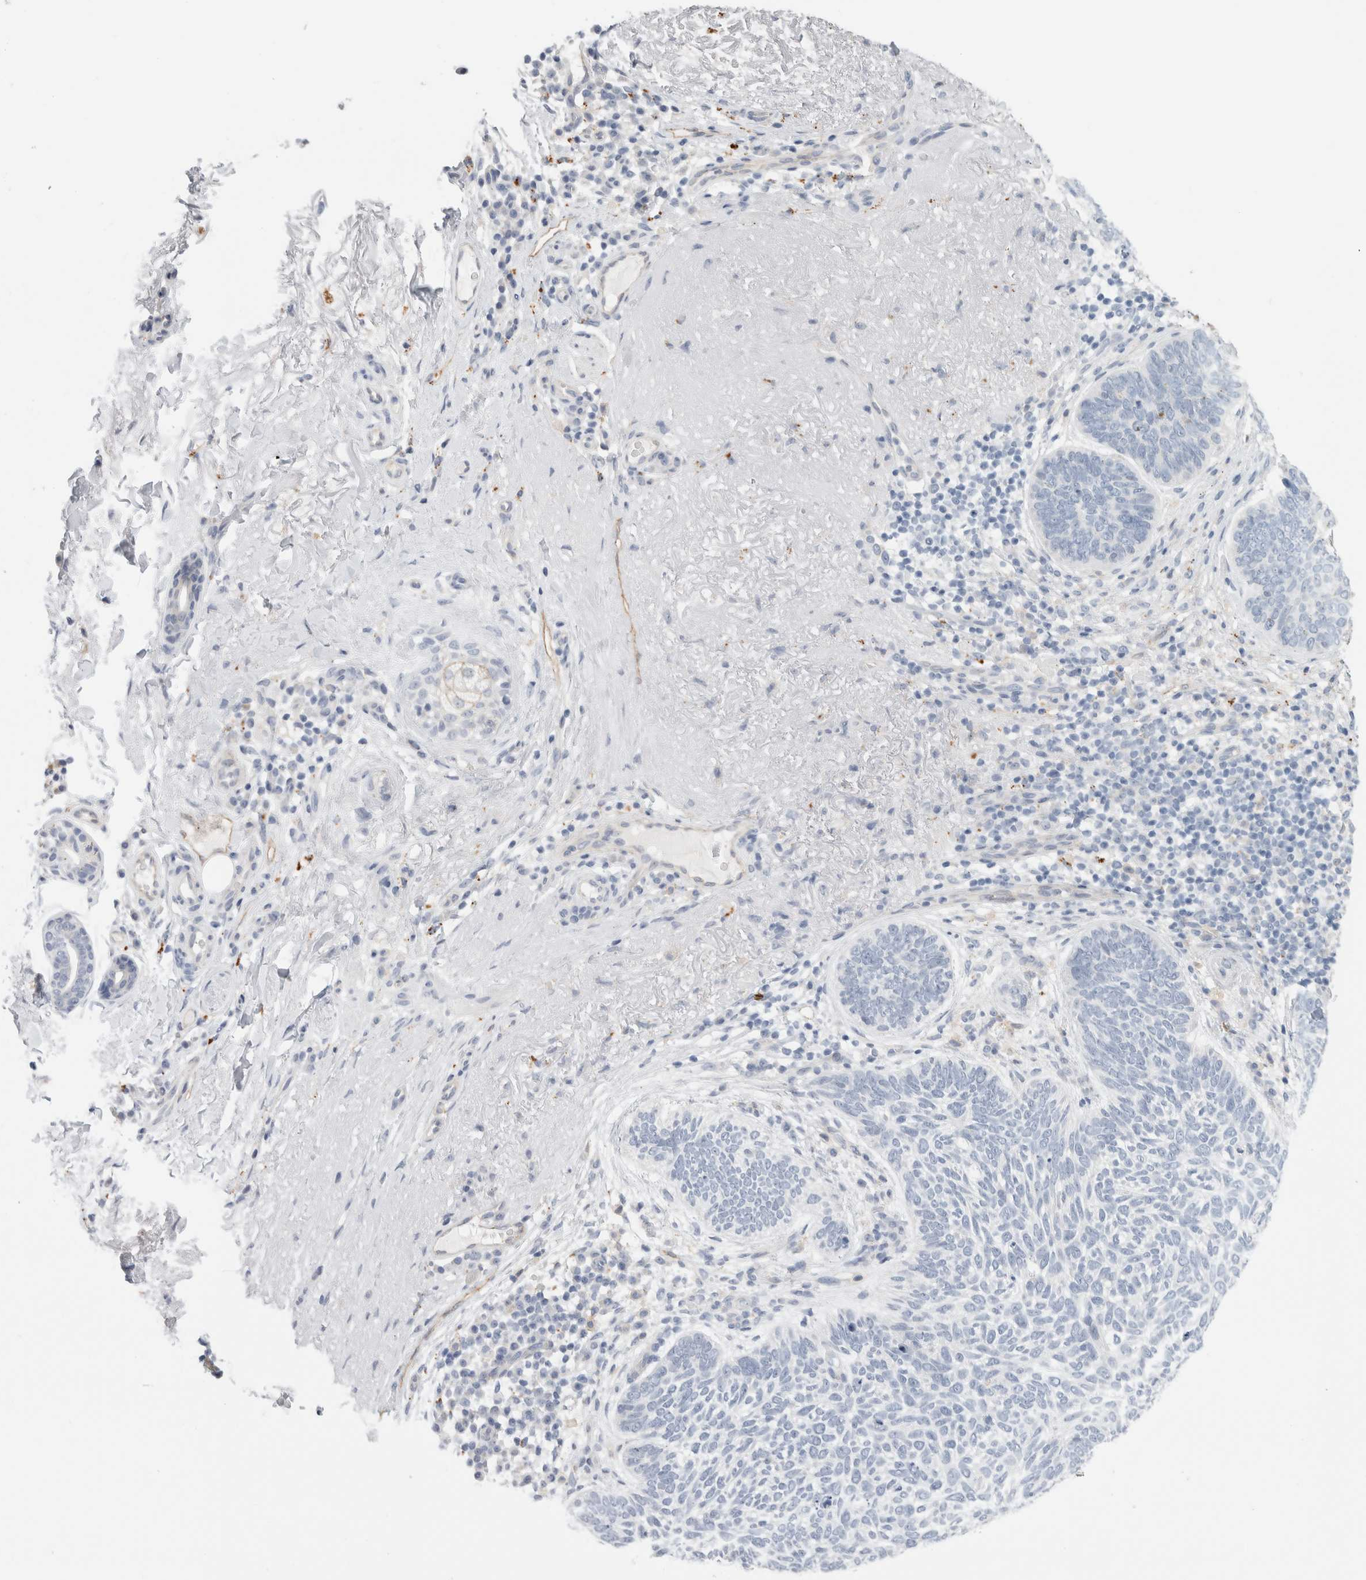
{"staining": {"intensity": "negative", "quantity": "none", "location": "none"}, "tissue": "skin cancer", "cell_type": "Tumor cells", "image_type": "cancer", "snomed": [{"axis": "morphology", "description": "Basal cell carcinoma"}, {"axis": "topography", "description": "Skin"}], "caption": "High magnification brightfield microscopy of skin basal cell carcinoma stained with DAB (3,3'-diaminobenzidine) (brown) and counterstained with hematoxylin (blue): tumor cells show no significant positivity.", "gene": "ANKMY1", "patient": {"sex": "female", "age": 85}}